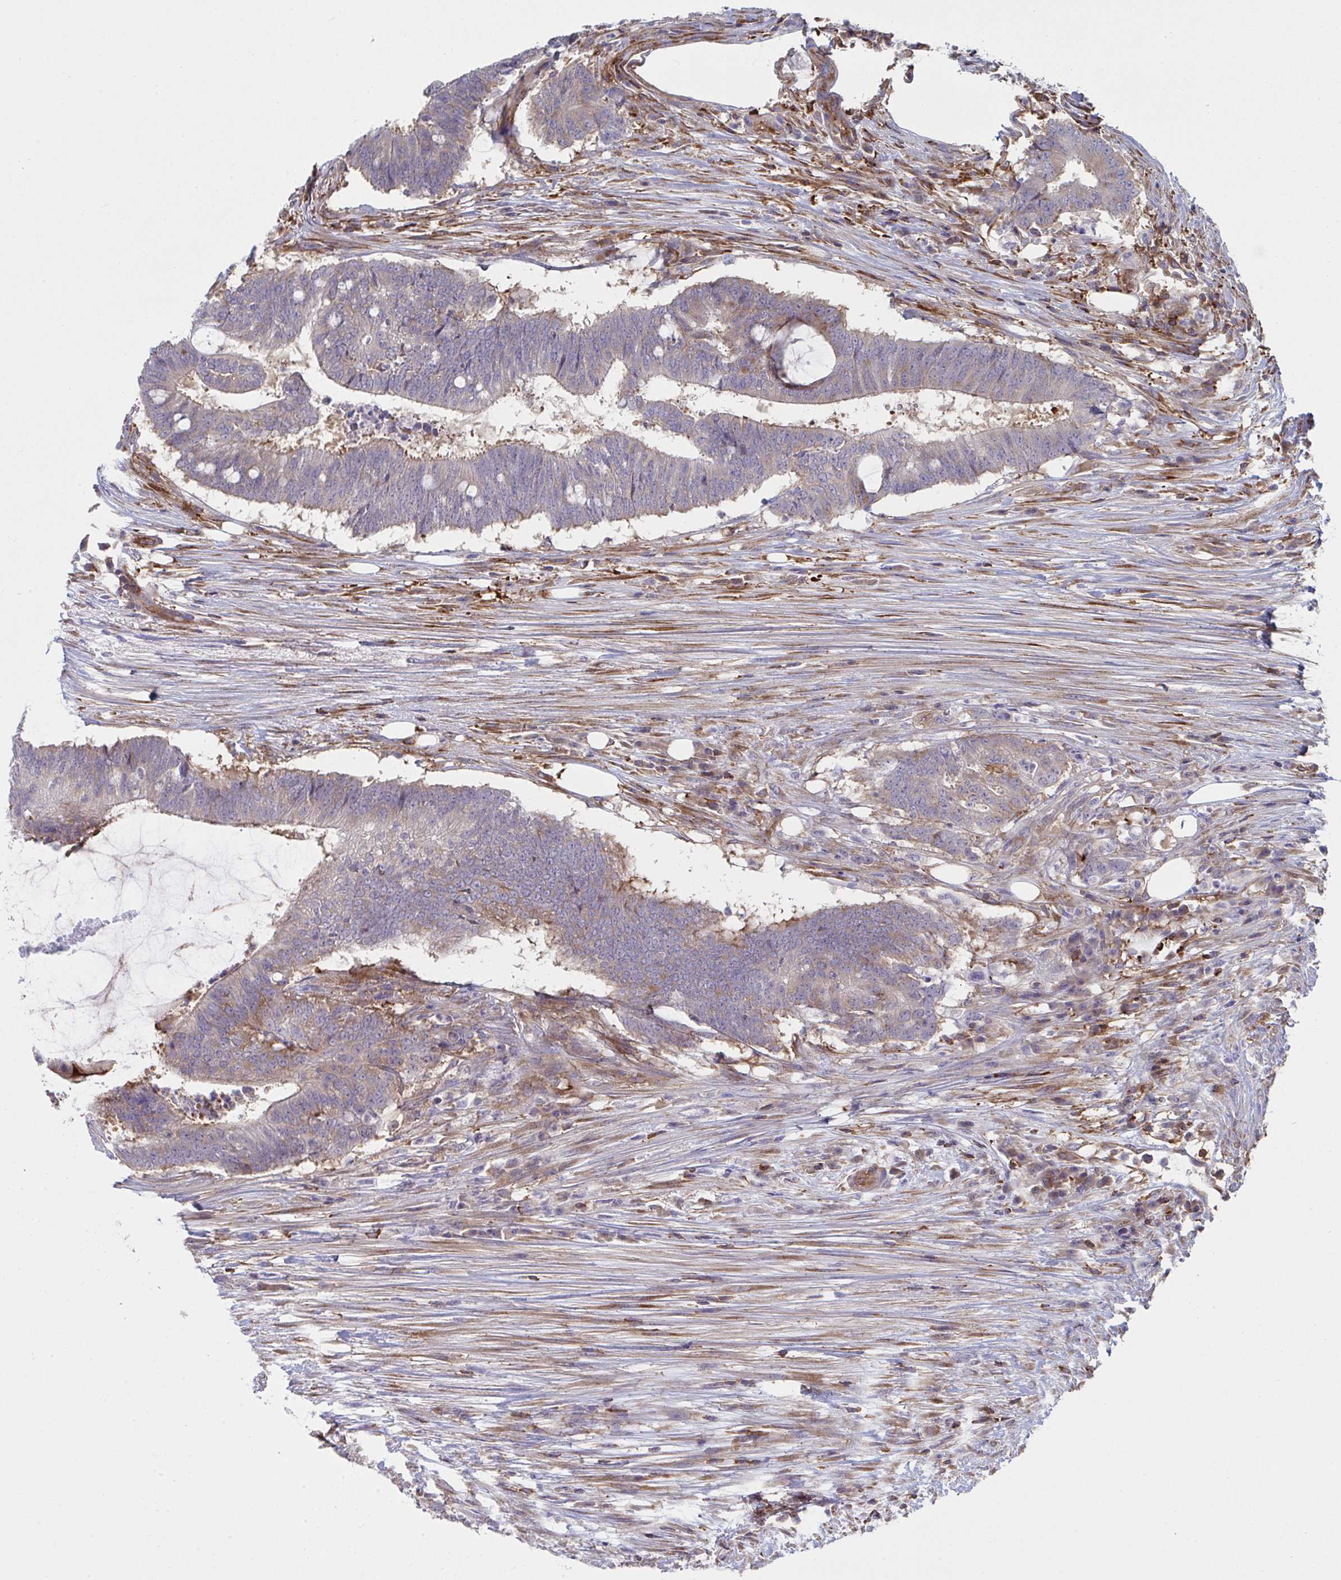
{"staining": {"intensity": "weak", "quantity": "25%-75%", "location": "cytoplasmic/membranous"}, "tissue": "colorectal cancer", "cell_type": "Tumor cells", "image_type": "cancer", "snomed": [{"axis": "morphology", "description": "Adenocarcinoma, NOS"}, {"axis": "topography", "description": "Colon"}], "caption": "This histopathology image exhibits colorectal cancer (adenocarcinoma) stained with immunohistochemistry to label a protein in brown. The cytoplasmic/membranous of tumor cells show weak positivity for the protein. Nuclei are counter-stained blue.", "gene": "WNK1", "patient": {"sex": "female", "age": 43}}